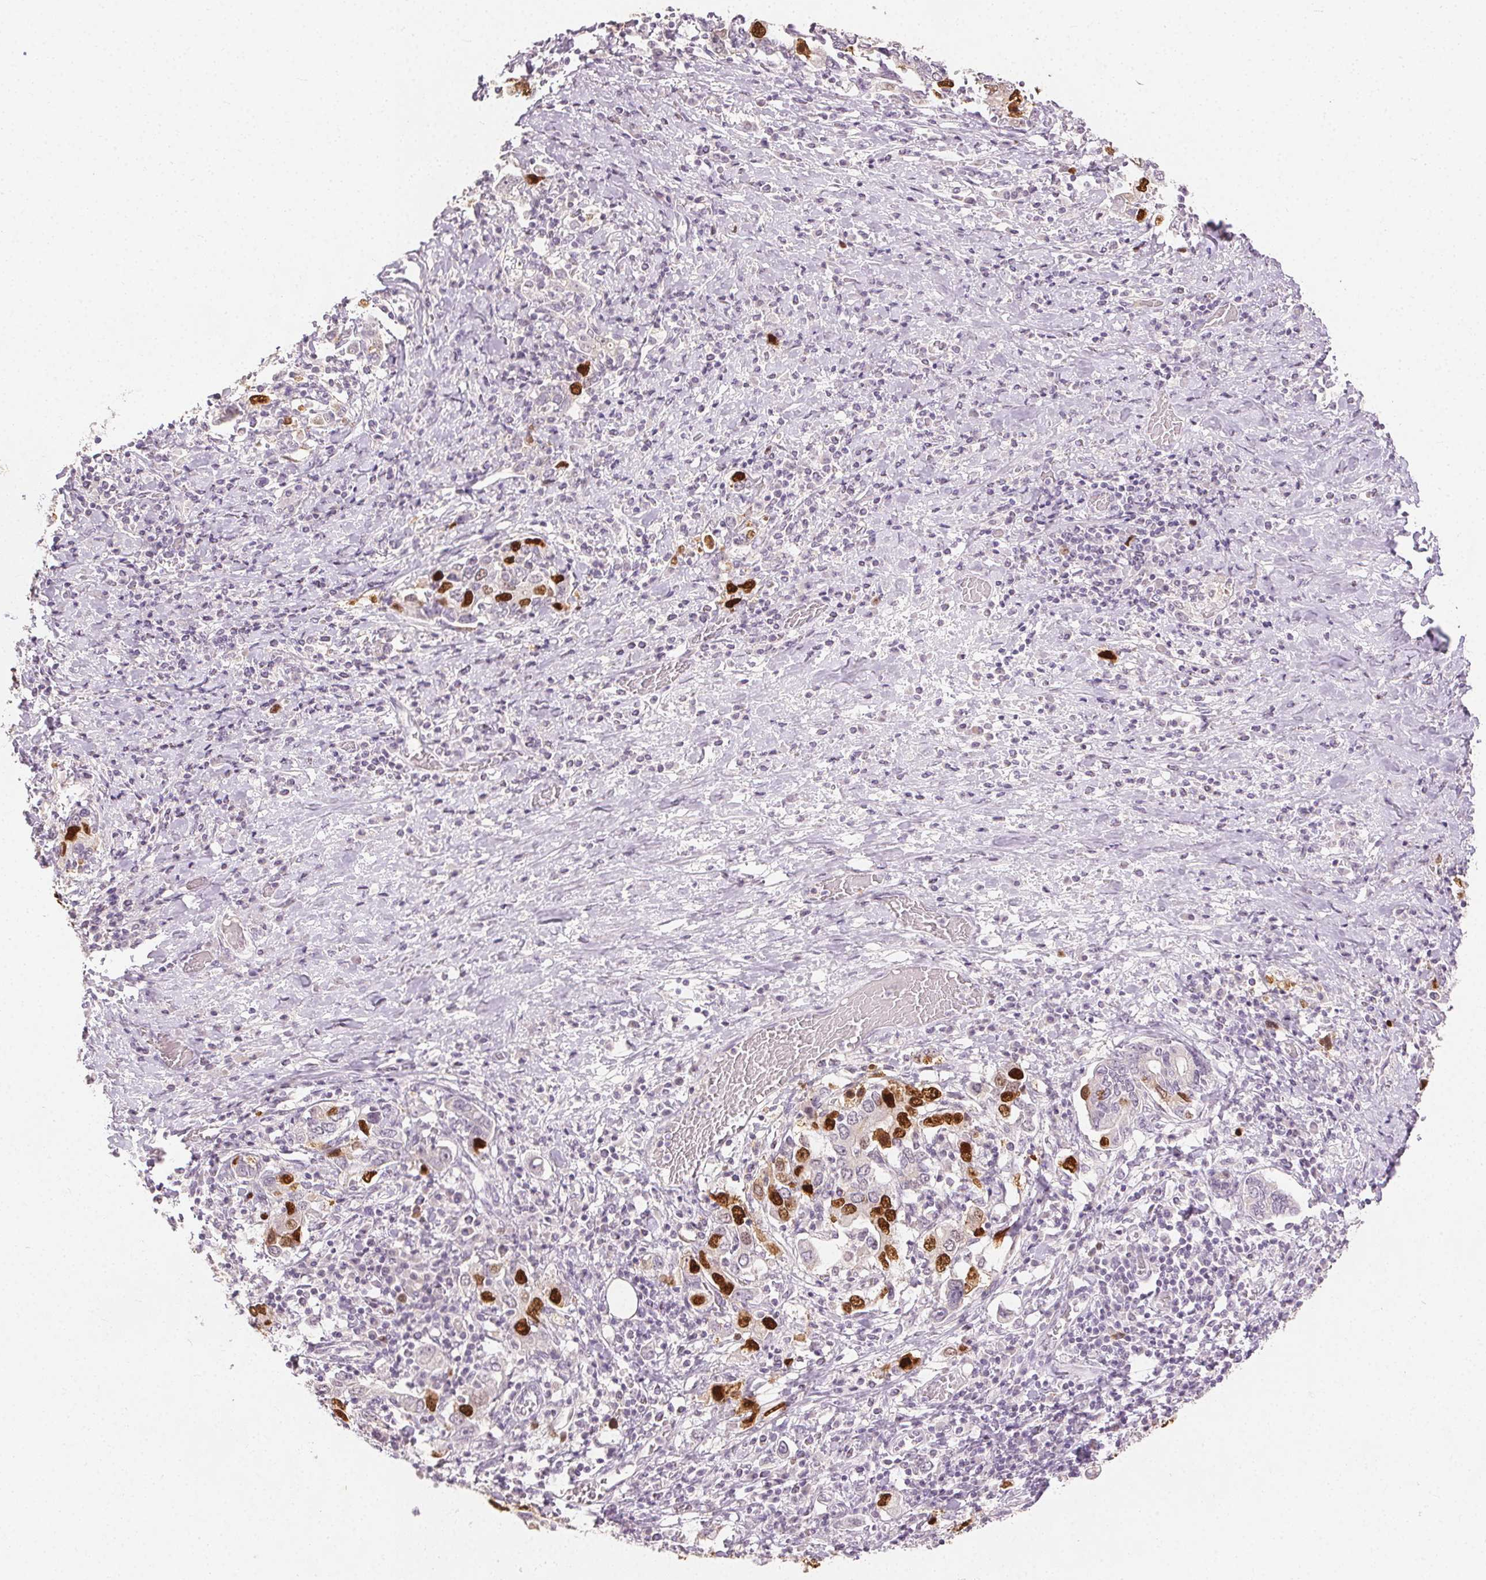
{"staining": {"intensity": "moderate", "quantity": "25%-75%", "location": "nuclear"}, "tissue": "stomach cancer", "cell_type": "Tumor cells", "image_type": "cancer", "snomed": [{"axis": "morphology", "description": "Adenocarcinoma, NOS"}, {"axis": "topography", "description": "Stomach, upper"}, {"axis": "topography", "description": "Stomach"}], "caption": "Approximately 25%-75% of tumor cells in human stomach cancer display moderate nuclear protein staining as visualized by brown immunohistochemical staining.", "gene": "ANLN", "patient": {"sex": "male", "age": 62}}